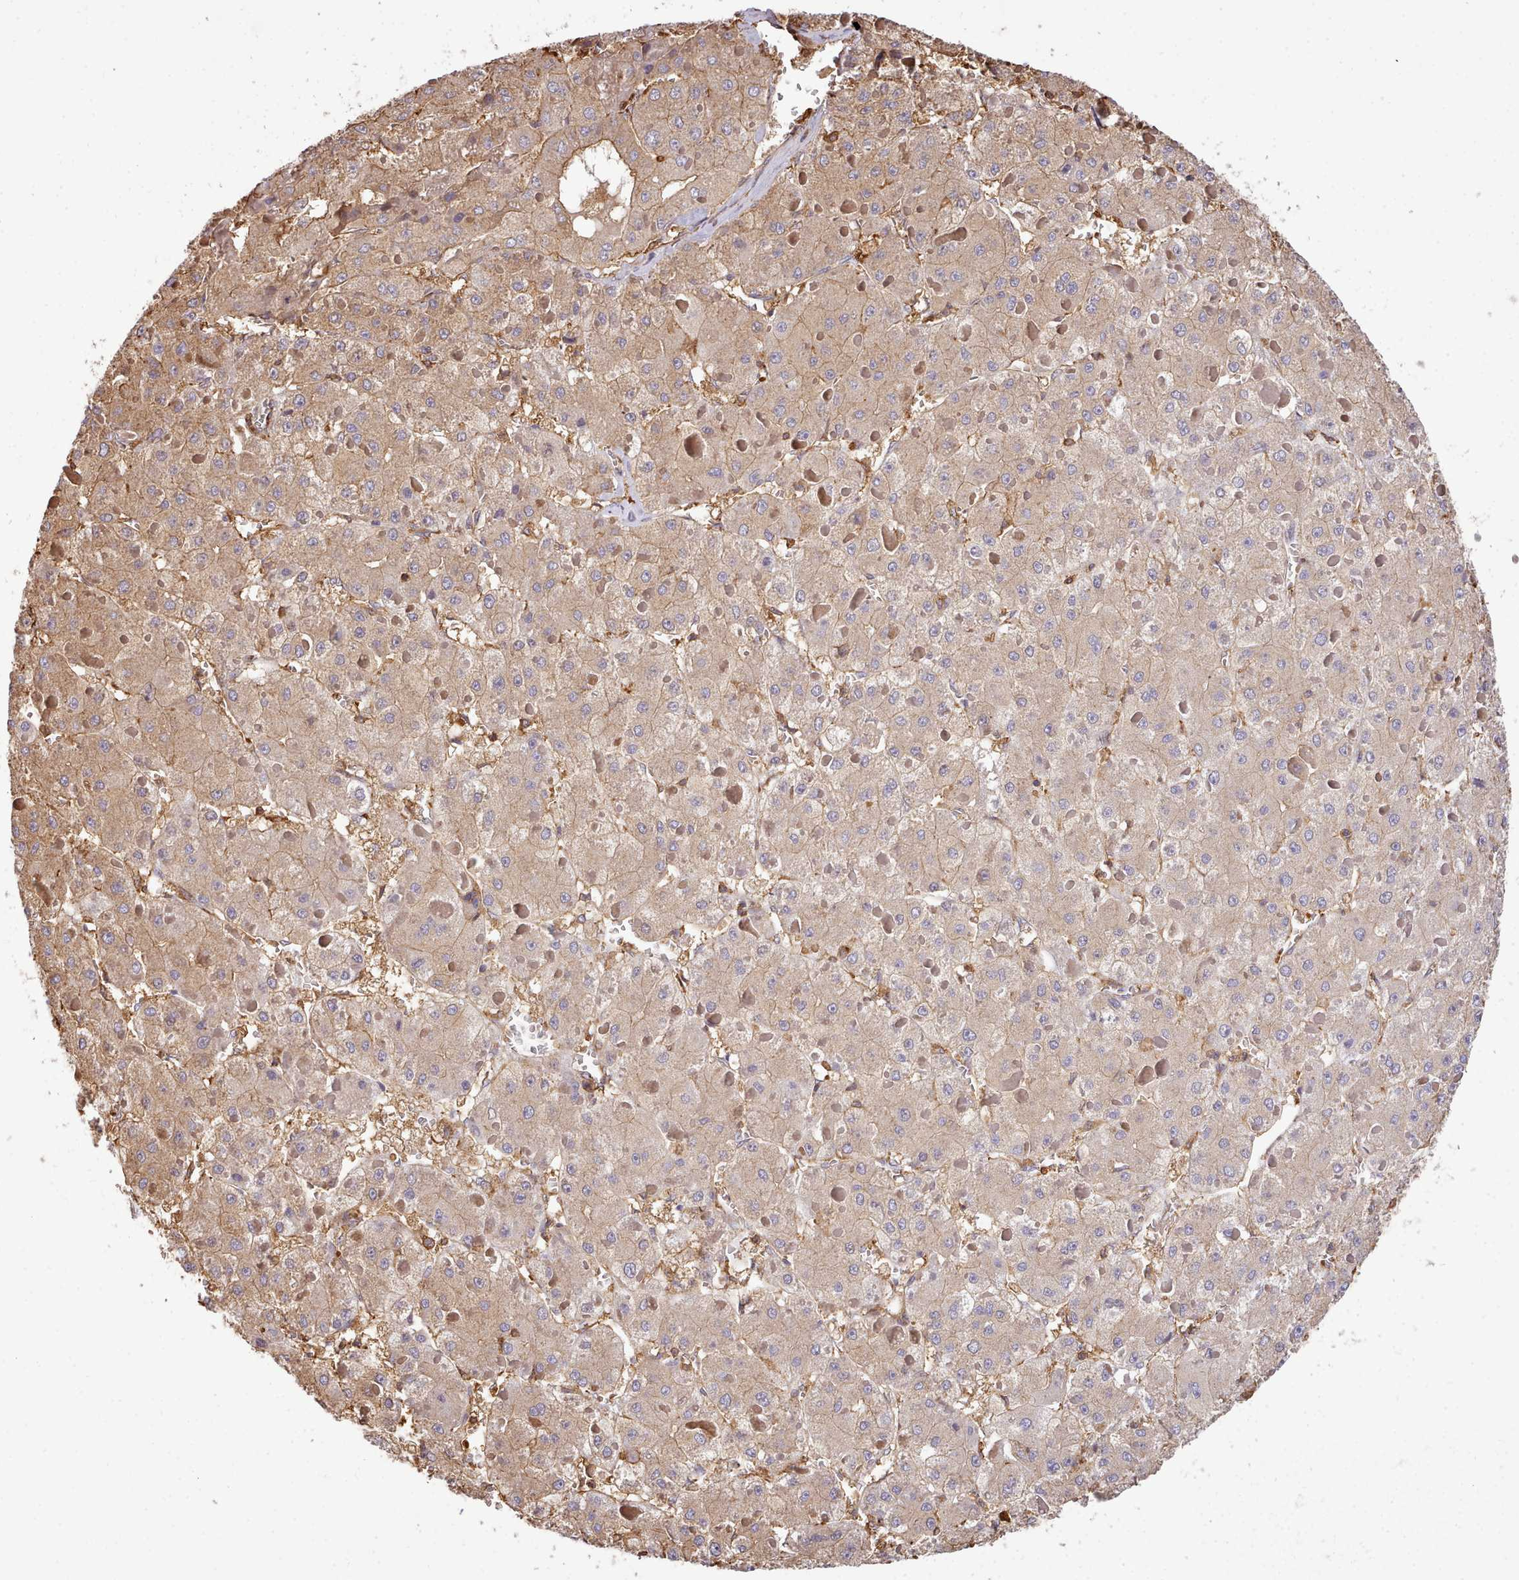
{"staining": {"intensity": "weak", "quantity": ">75%", "location": "cytoplasmic/membranous"}, "tissue": "liver cancer", "cell_type": "Tumor cells", "image_type": "cancer", "snomed": [{"axis": "morphology", "description": "Carcinoma, Hepatocellular, NOS"}, {"axis": "topography", "description": "Liver"}], "caption": "Protein staining of liver cancer tissue exhibits weak cytoplasmic/membranous staining in approximately >75% of tumor cells.", "gene": "CAPZA1", "patient": {"sex": "female", "age": 73}}